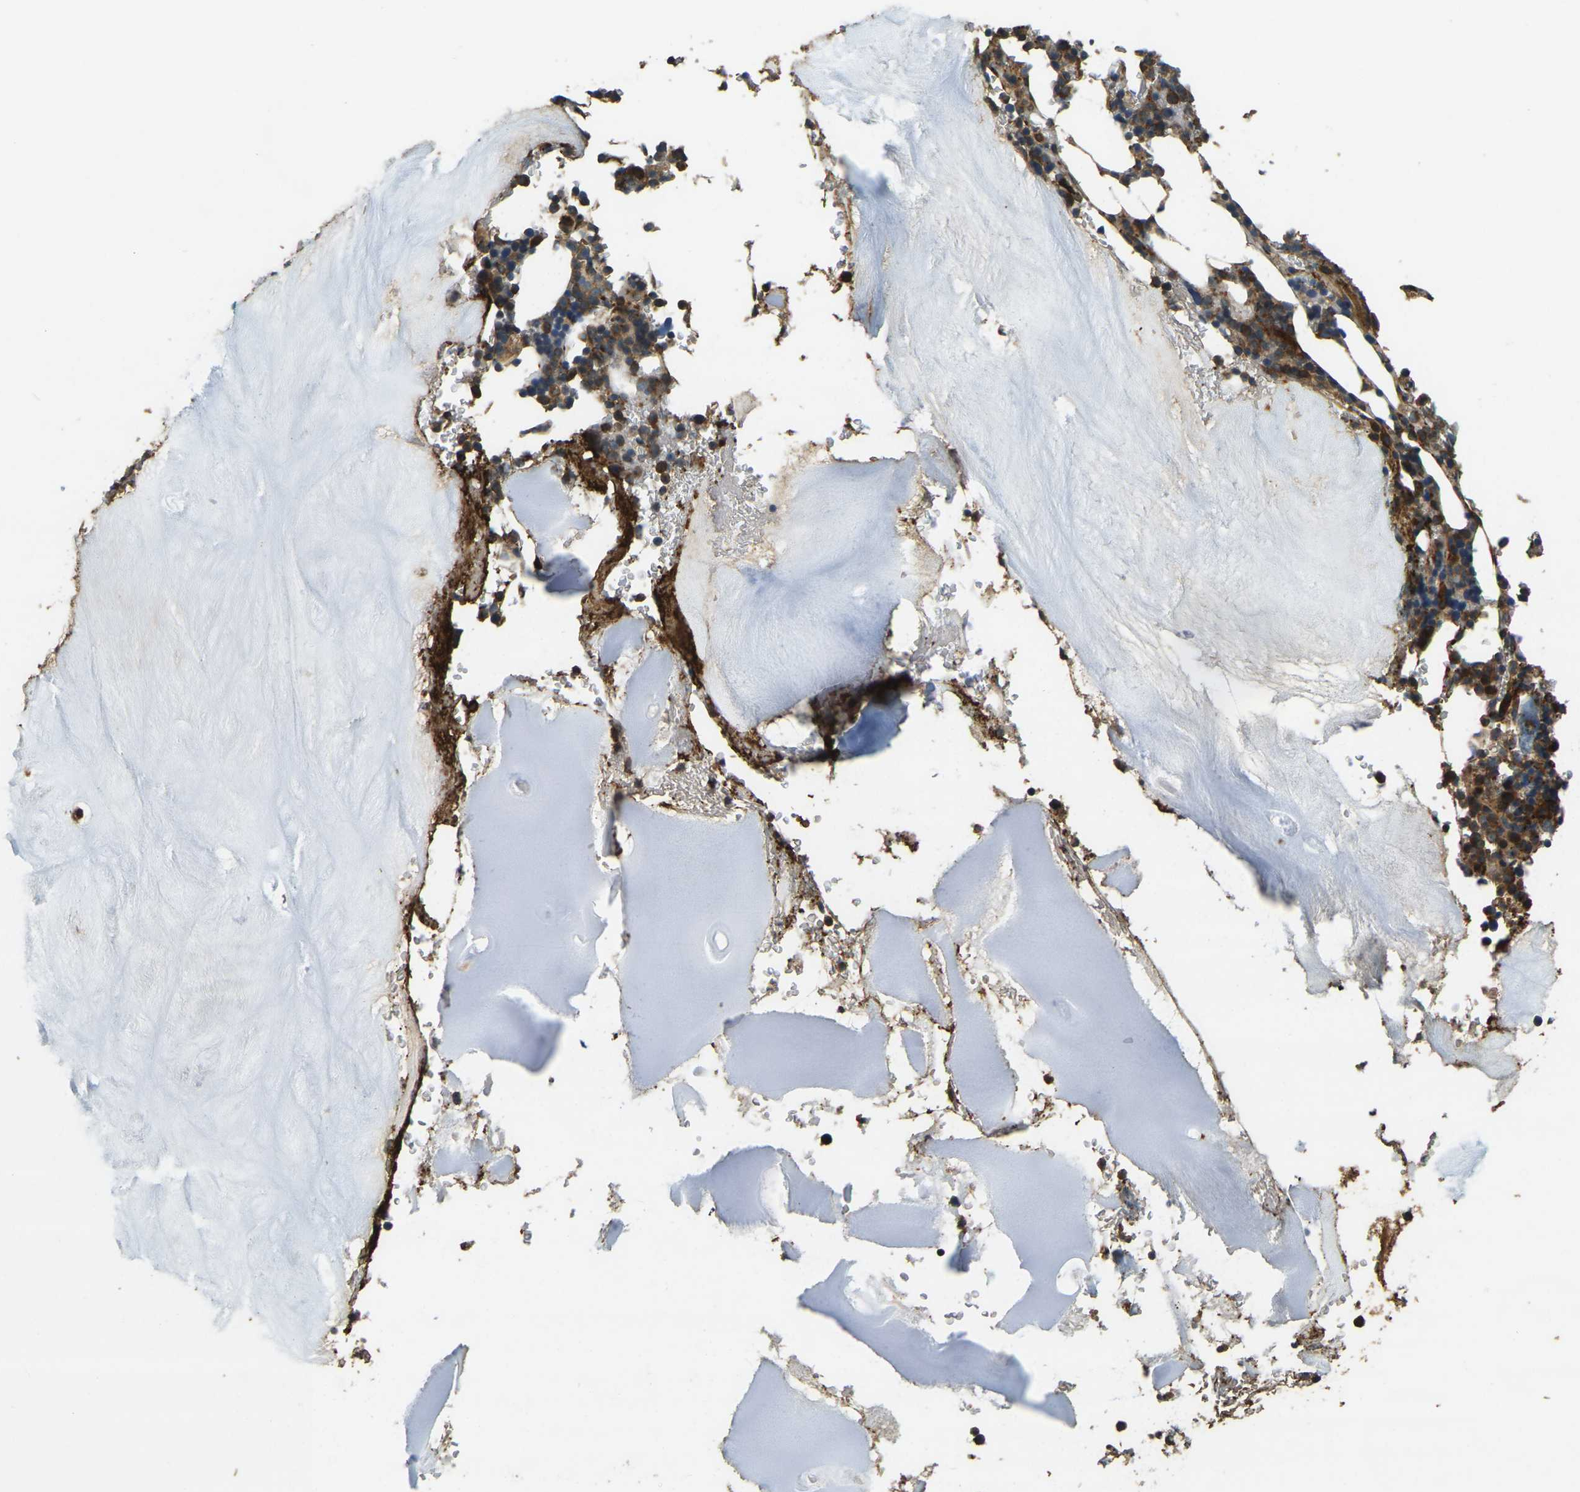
{"staining": {"intensity": "strong", "quantity": "25%-75%", "location": "cytoplasmic/membranous"}, "tissue": "bone marrow", "cell_type": "Hematopoietic cells", "image_type": "normal", "snomed": [{"axis": "morphology", "description": "Normal tissue, NOS"}, {"axis": "topography", "description": "Bone marrow"}], "caption": "Bone marrow stained with IHC displays strong cytoplasmic/membranous expression in approximately 25%-75% of hematopoietic cells.", "gene": "ERGIC1", "patient": {"sex": "female", "age": 81}}